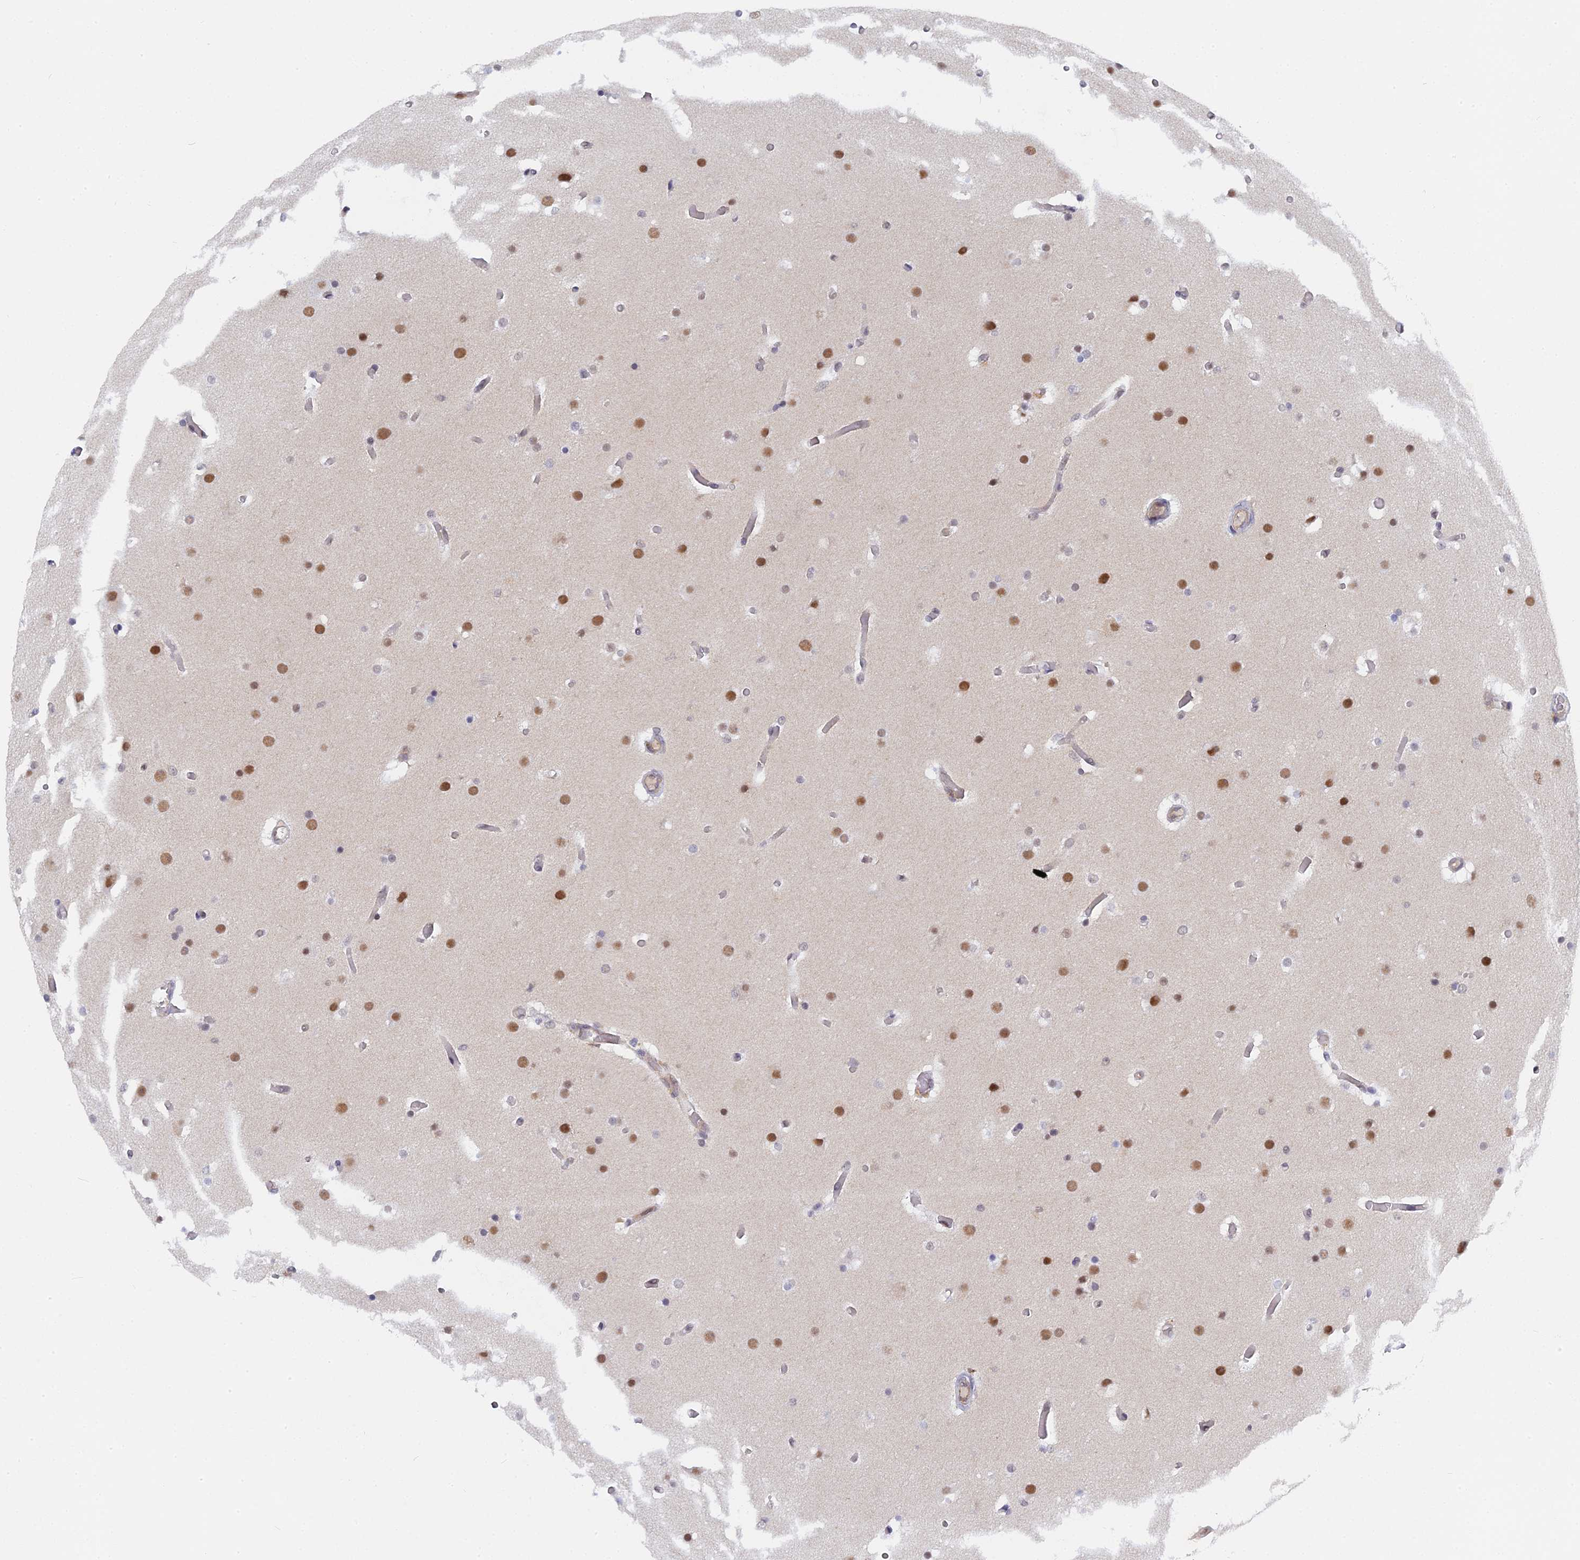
{"staining": {"intensity": "moderate", "quantity": "25%-75%", "location": "nuclear"}, "tissue": "glioma", "cell_type": "Tumor cells", "image_type": "cancer", "snomed": [{"axis": "morphology", "description": "Glioma, malignant, High grade"}, {"axis": "topography", "description": "Cerebral cortex"}], "caption": "Tumor cells reveal moderate nuclear expression in about 25%-75% of cells in malignant high-grade glioma.", "gene": "CCDC85A", "patient": {"sex": "female", "age": 36}}